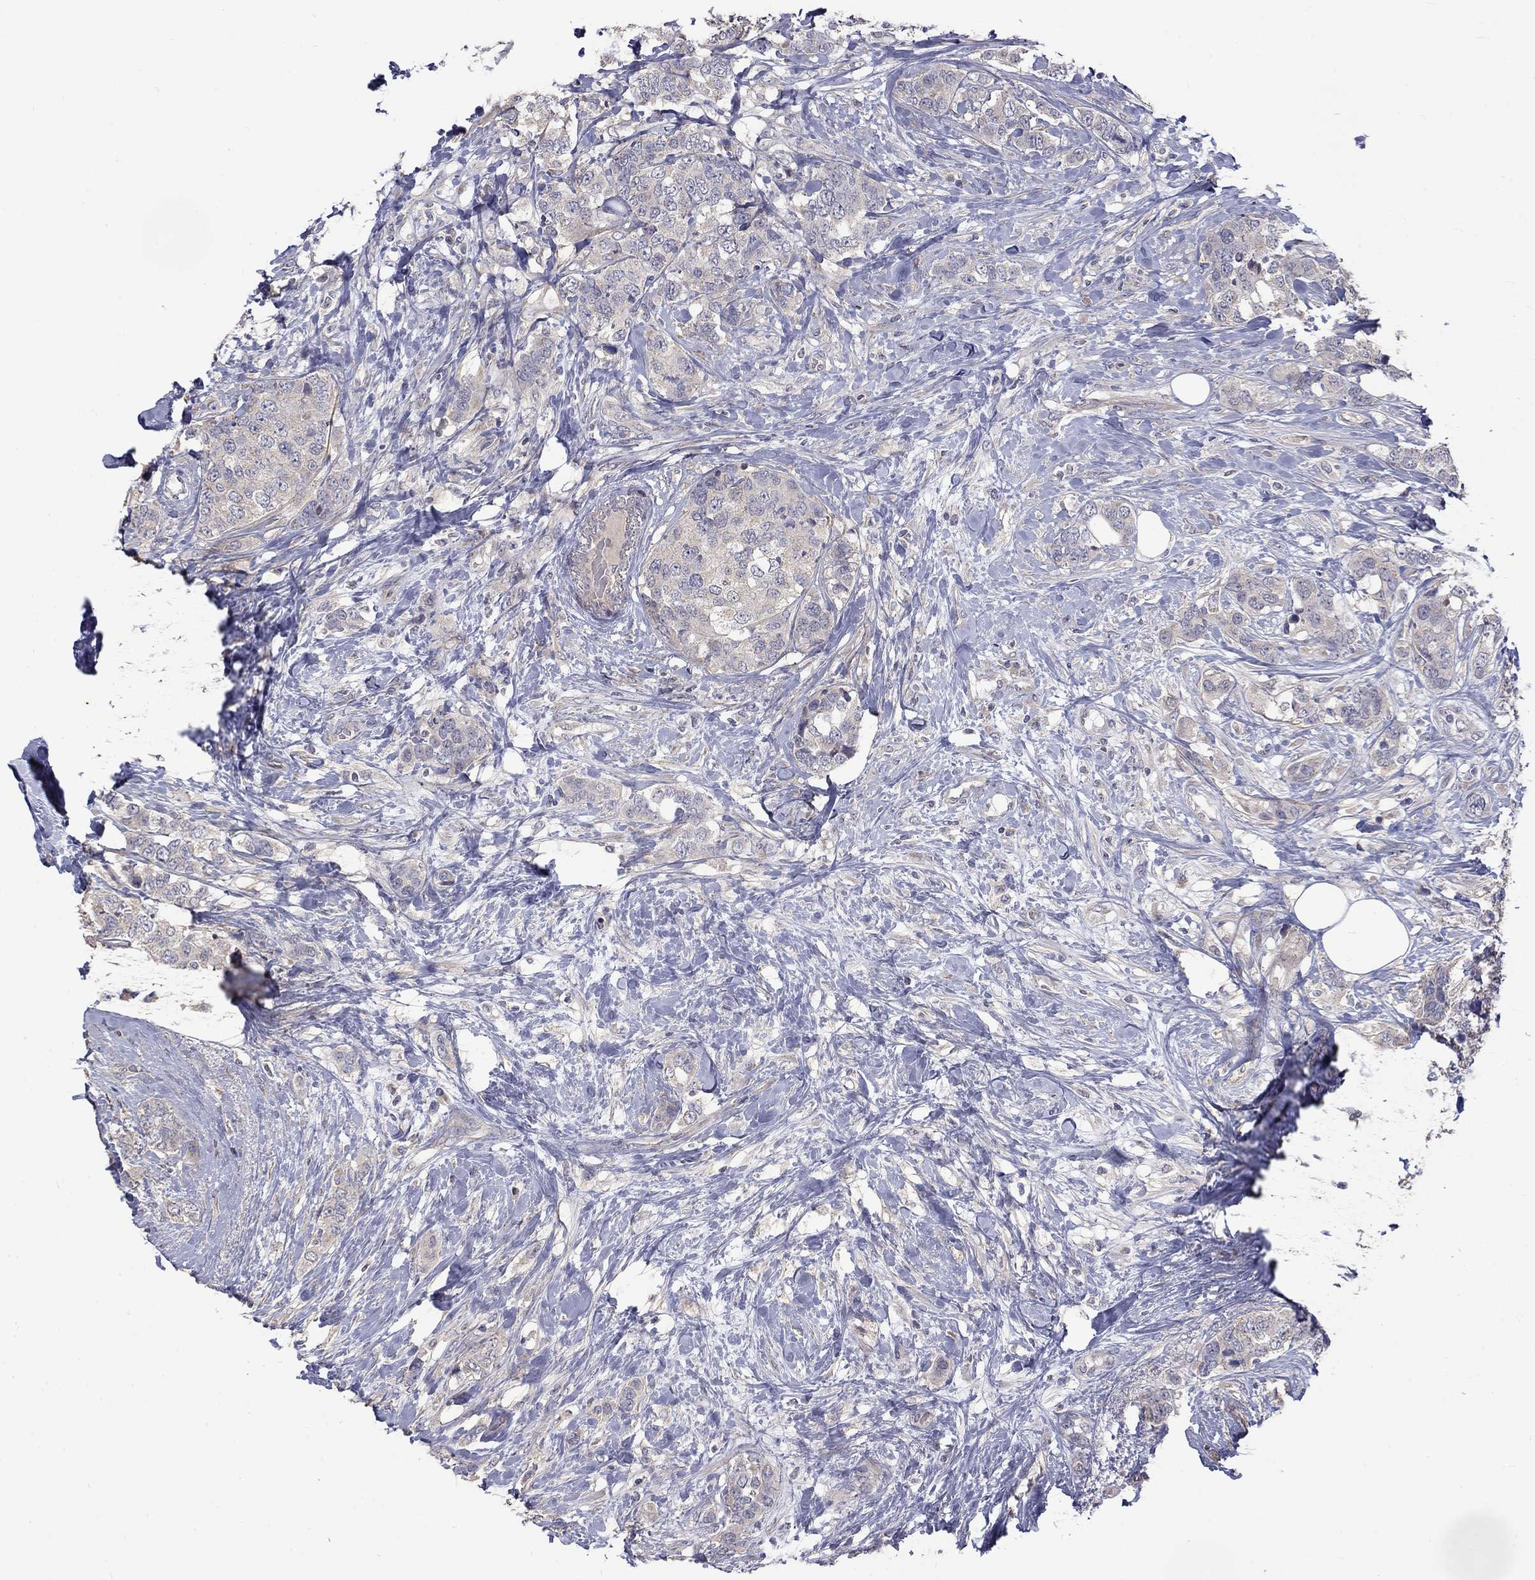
{"staining": {"intensity": "negative", "quantity": "none", "location": "none"}, "tissue": "breast cancer", "cell_type": "Tumor cells", "image_type": "cancer", "snomed": [{"axis": "morphology", "description": "Lobular carcinoma"}, {"axis": "topography", "description": "Breast"}], "caption": "An IHC histopathology image of breast cancer (lobular carcinoma) is shown. There is no staining in tumor cells of breast cancer (lobular carcinoma).", "gene": "SLC39A14", "patient": {"sex": "female", "age": 59}}